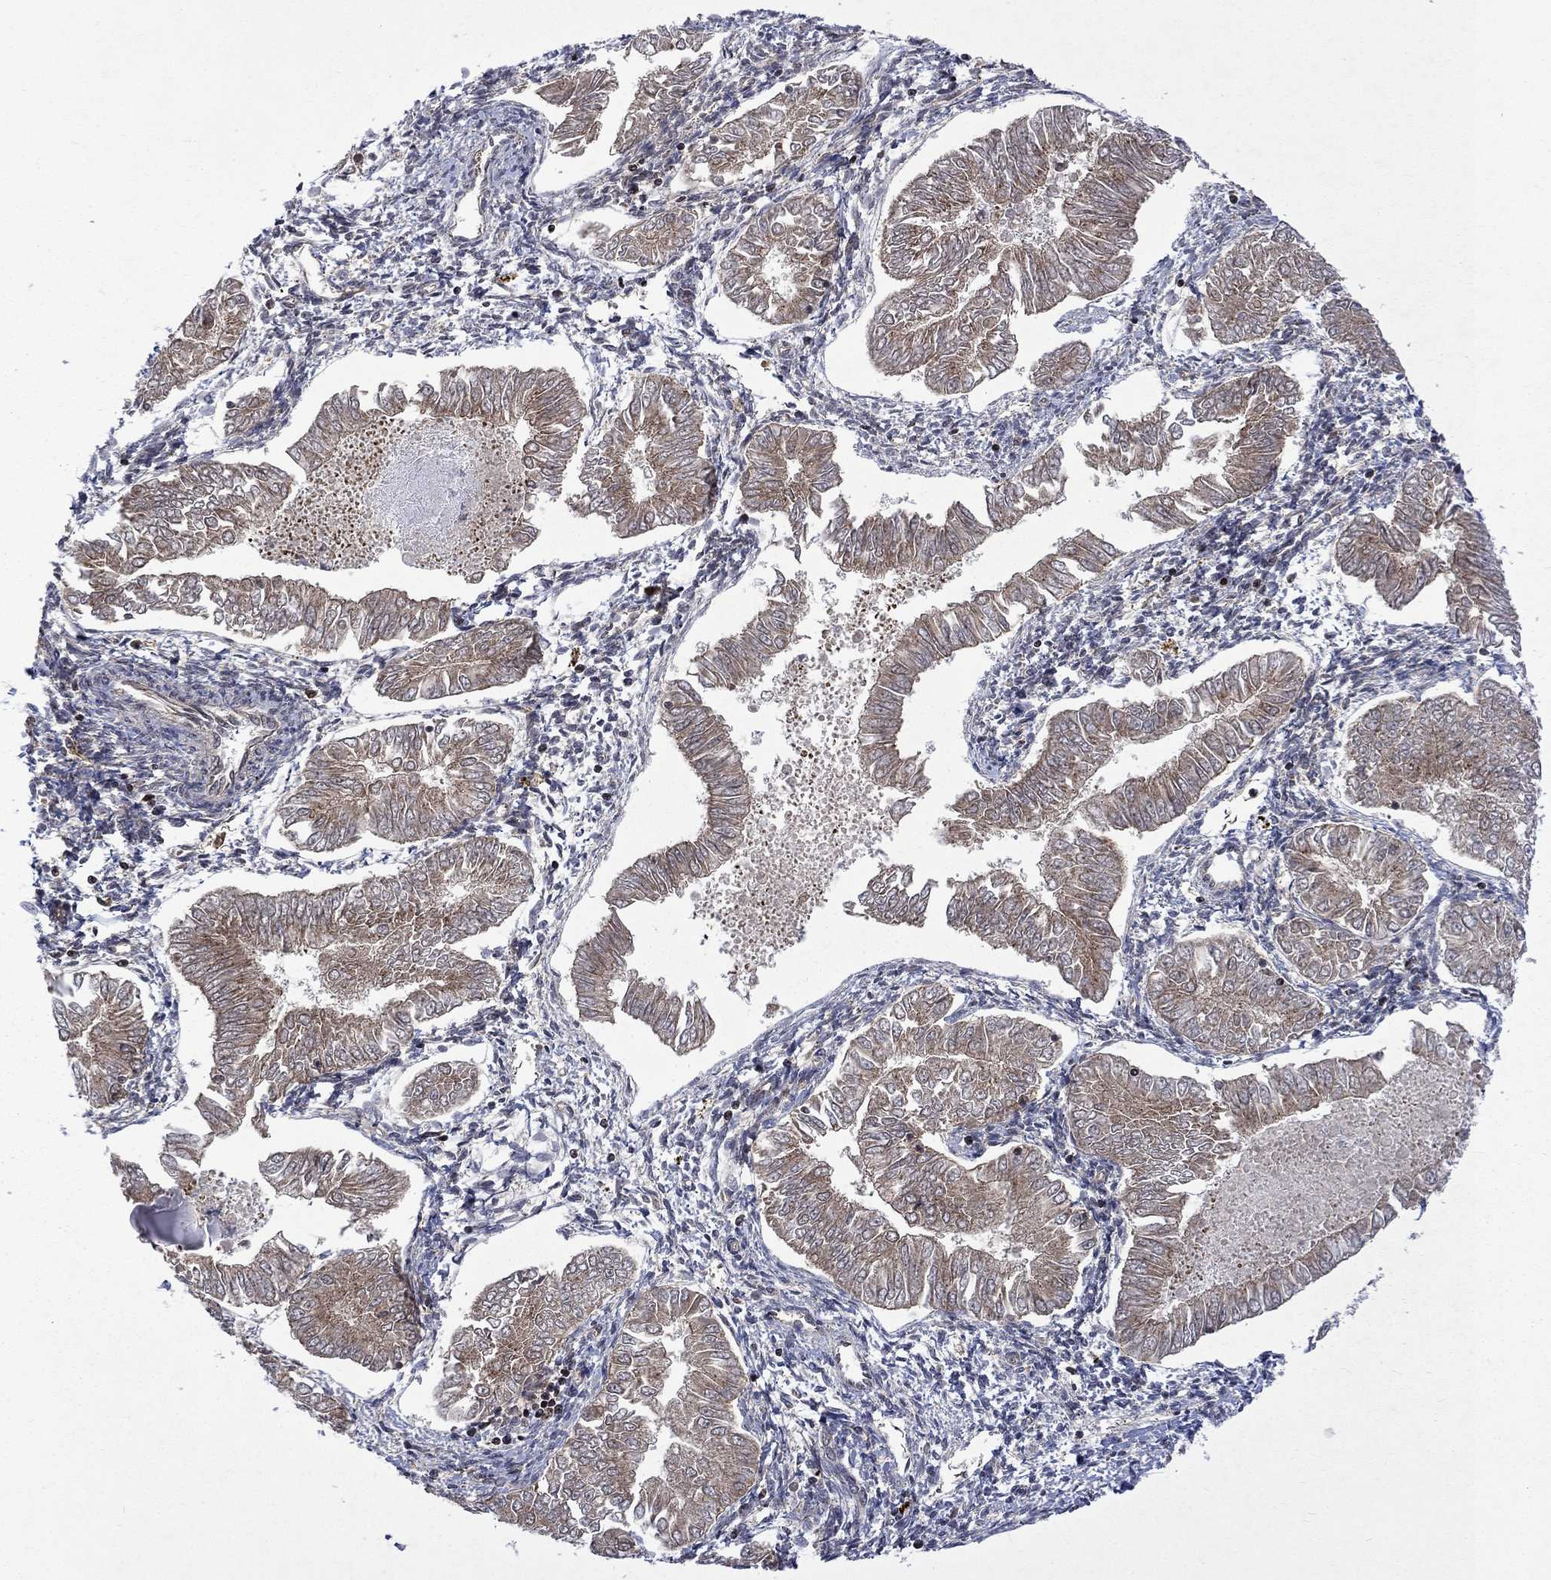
{"staining": {"intensity": "weak", "quantity": ">75%", "location": "cytoplasmic/membranous"}, "tissue": "endometrial cancer", "cell_type": "Tumor cells", "image_type": "cancer", "snomed": [{"axis": "morphology", "description": "Adenocarcinoma, NOS"}, {"axis": "topography", "description": "Endometrium"}], "caption": "Endometrial cancer (adenocarcinoma) tissue demonstrates weak cytoplasmic/membranous positivity in about >75% of tumor cells, visualized by immunohistochemistry.", "gene": "TMEM33", "patient": {"sex": "female", "age": 53}}